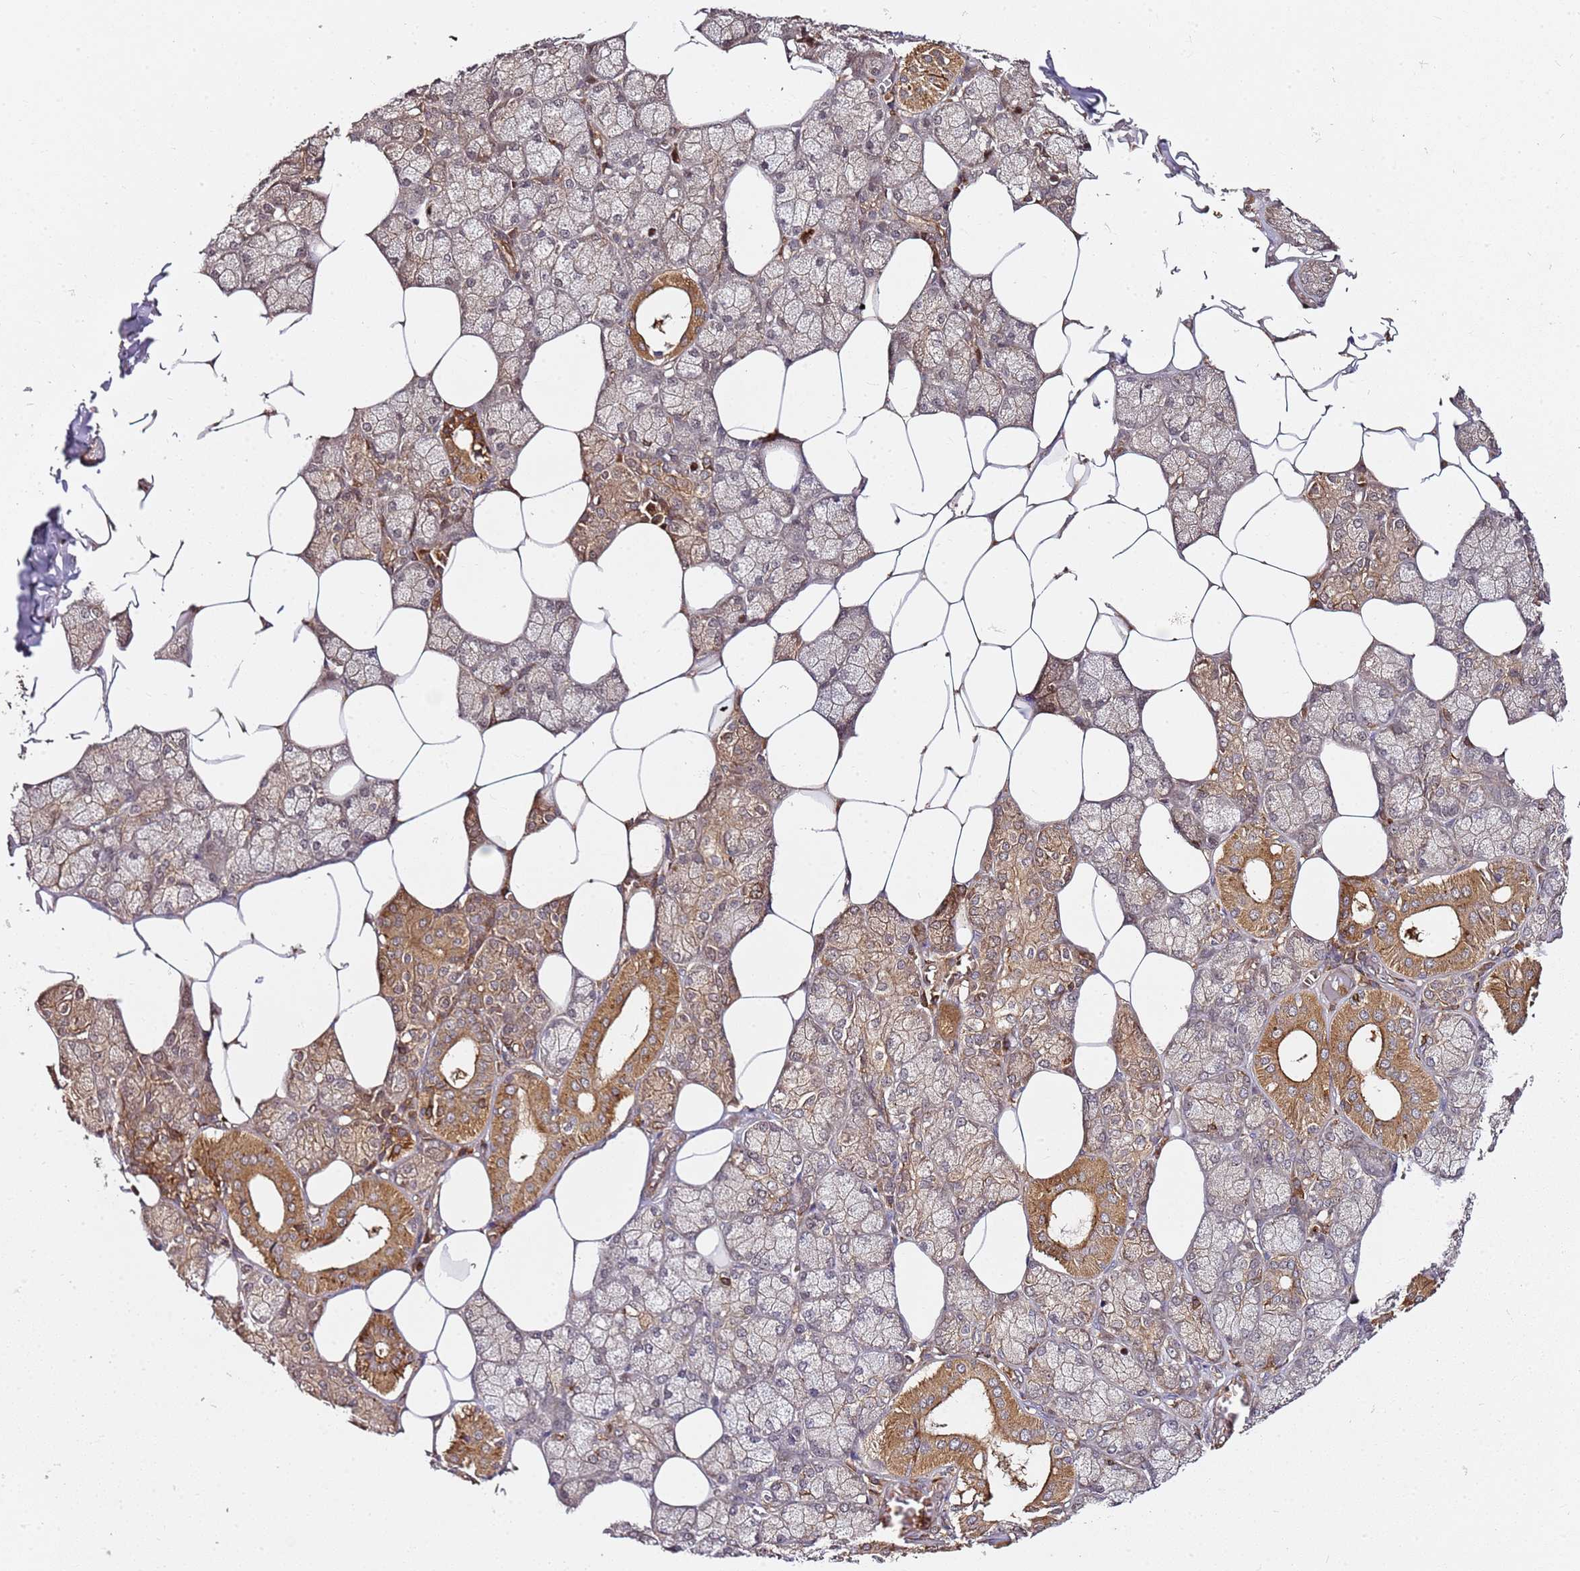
{"staining": {"intensity": "moderate", "quantity": "25%-75%", "location": "cytoplasmic/membranous,nuclear"}, "tissue": "salivary gland", "cell_type": "Glandular cells", "image_type": "normal", "snomed": [{"axis": "morphology", "description": "Normal tissue, NOS"}, {"axis": "topography", "description": "Salivary gland"}], "caption": "IHC micrograph of unremarkable salivary gland stained for a protein (brown), which demonstrates medium levels of moderate cytoplasmic/membranous,nuclear staining in approximately 25%-75% of glandular cells.", "gene": "PRMT7", "patient": {"sex": "male", "age": 62}}